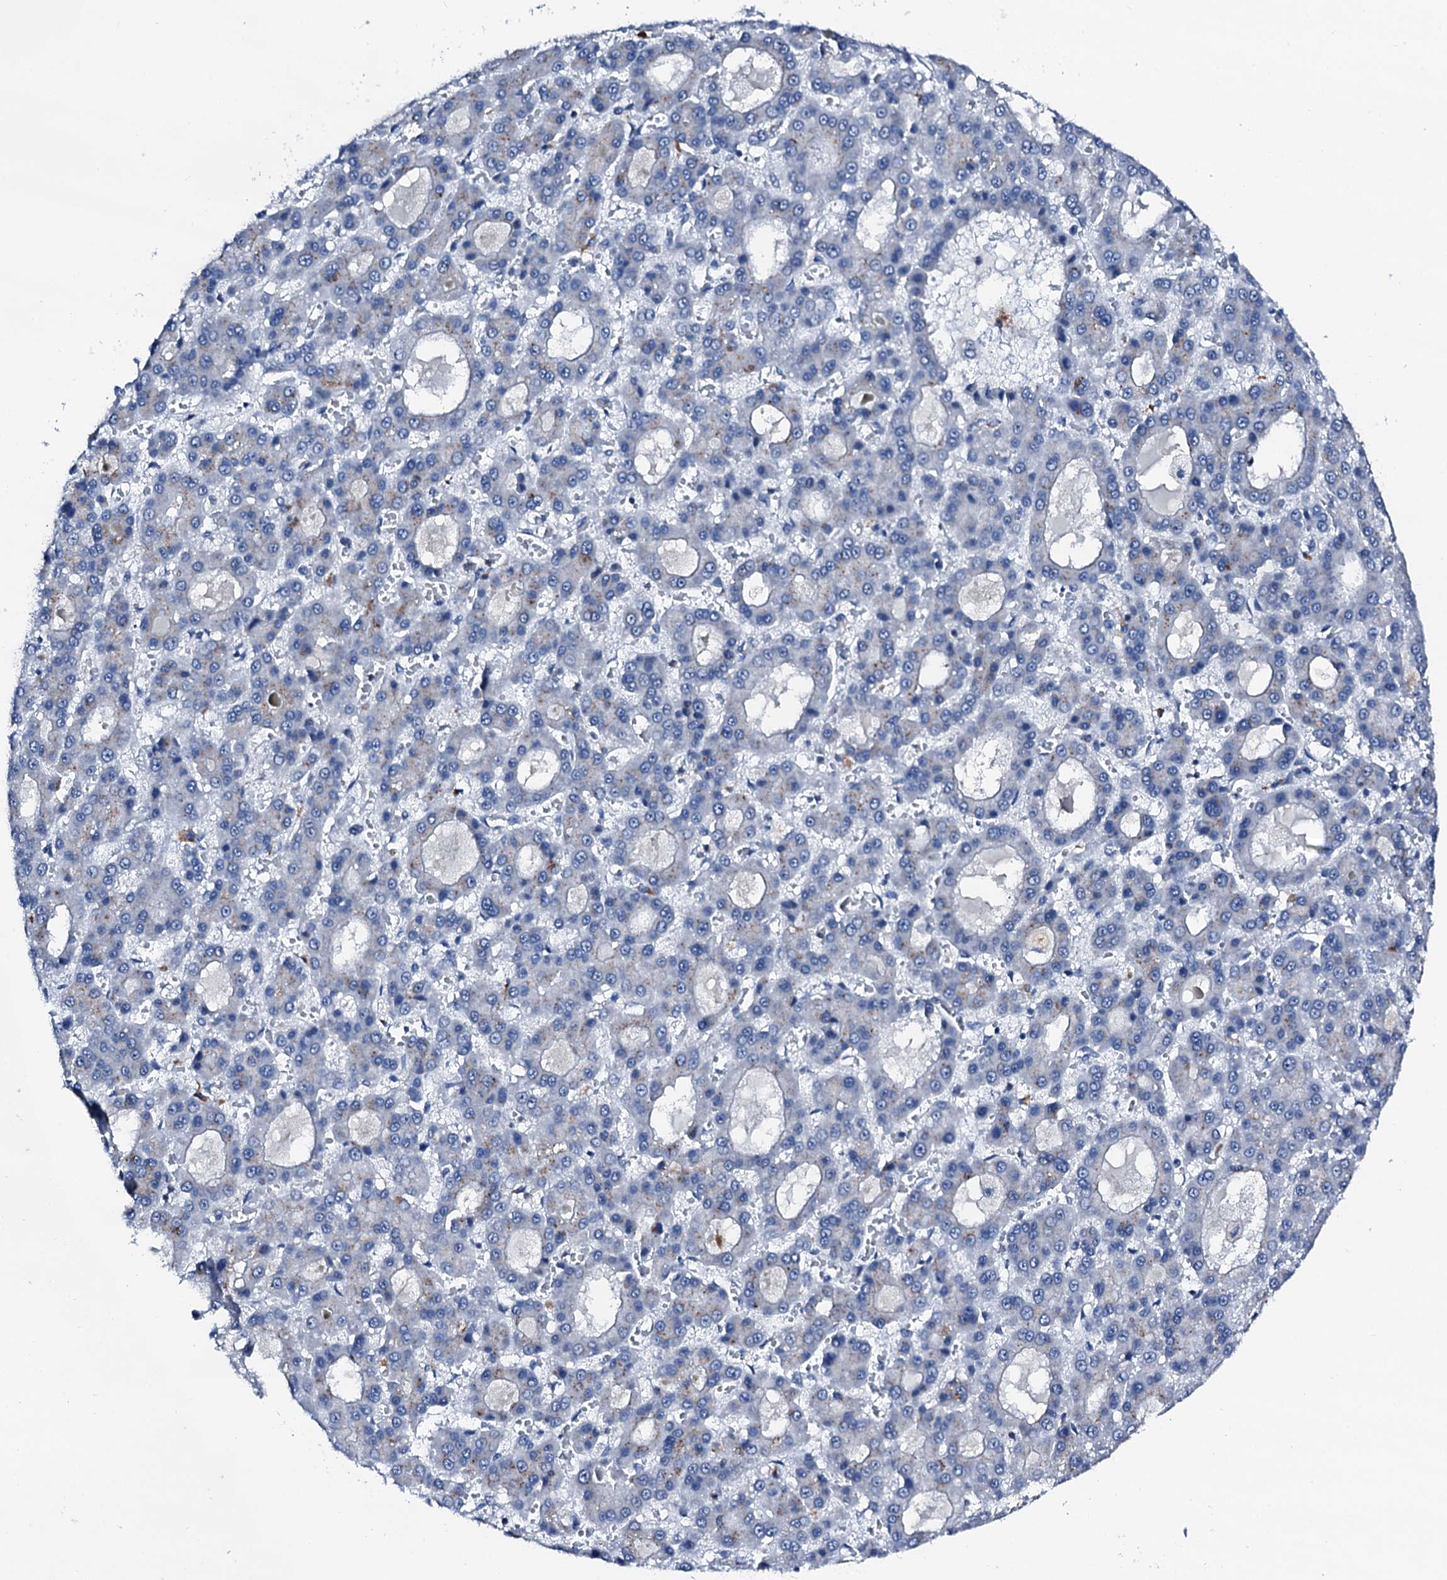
{"staining": {"intensity": "negative", "quantity": "none", "location": "none"}, "tissue": "liver cancer", "cell_type": "Tumor cells", "image_type": "cancer", "snomed": [{"axis": "morphology", "description": "Carcinoma, Hepatocellular, NOS"}, {"axis": "topography", "description": "Liver"}], "caption": "The micrograph exhibits no staining of tumor cells in liver hepatocellular carcinoma.", "gene": "TRAFD1", "patient": {"sex": "male", "age": 70}}